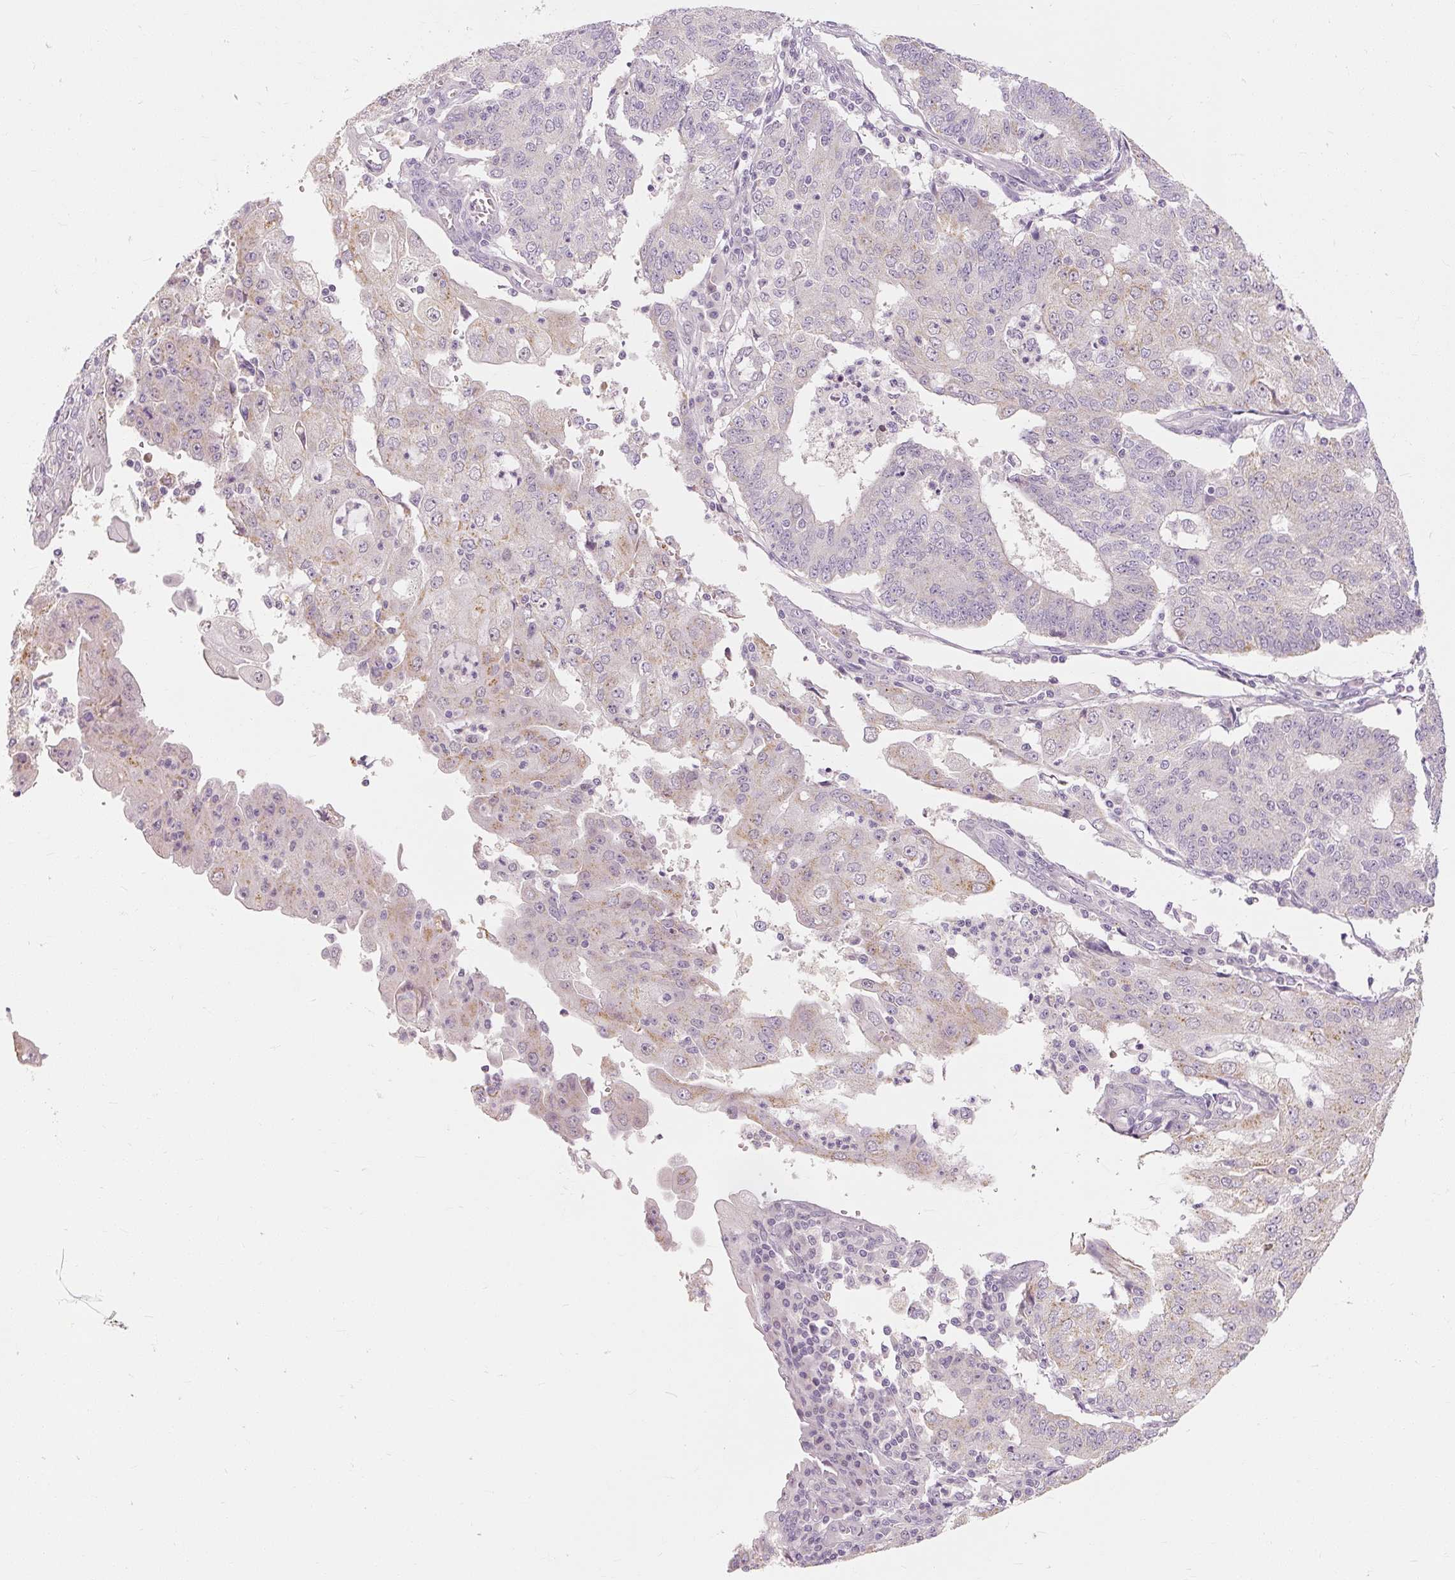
{"staining": {"intensity": "weak", "quantity": "<25%", "location": "cytoplasmic/membranous"}, "tissue": "endometrial cancer", "cell_type": "Tumor cells", "image_type": "cancer", "snomed": [{"axis": "morphology", "description": "Adenocarcinoma, NOS"}, {"axis": "topography", "description": "Endometrium"}], "caption": "An immunohistochemistry (IHC) micrograph of endometrial cancer (adenocarcinoma) is shown. There is no staining in tumor cells of endometrial cancer (adenocarcinoma). (Stains: DAB (3,3'-diaminobenzidine) IHC with hematoxylin counter stain, Microscopy: brightfield microscopy at high magnification).", "gene": "CAPN3", "patient": {"sex": "female", "age": 56}}